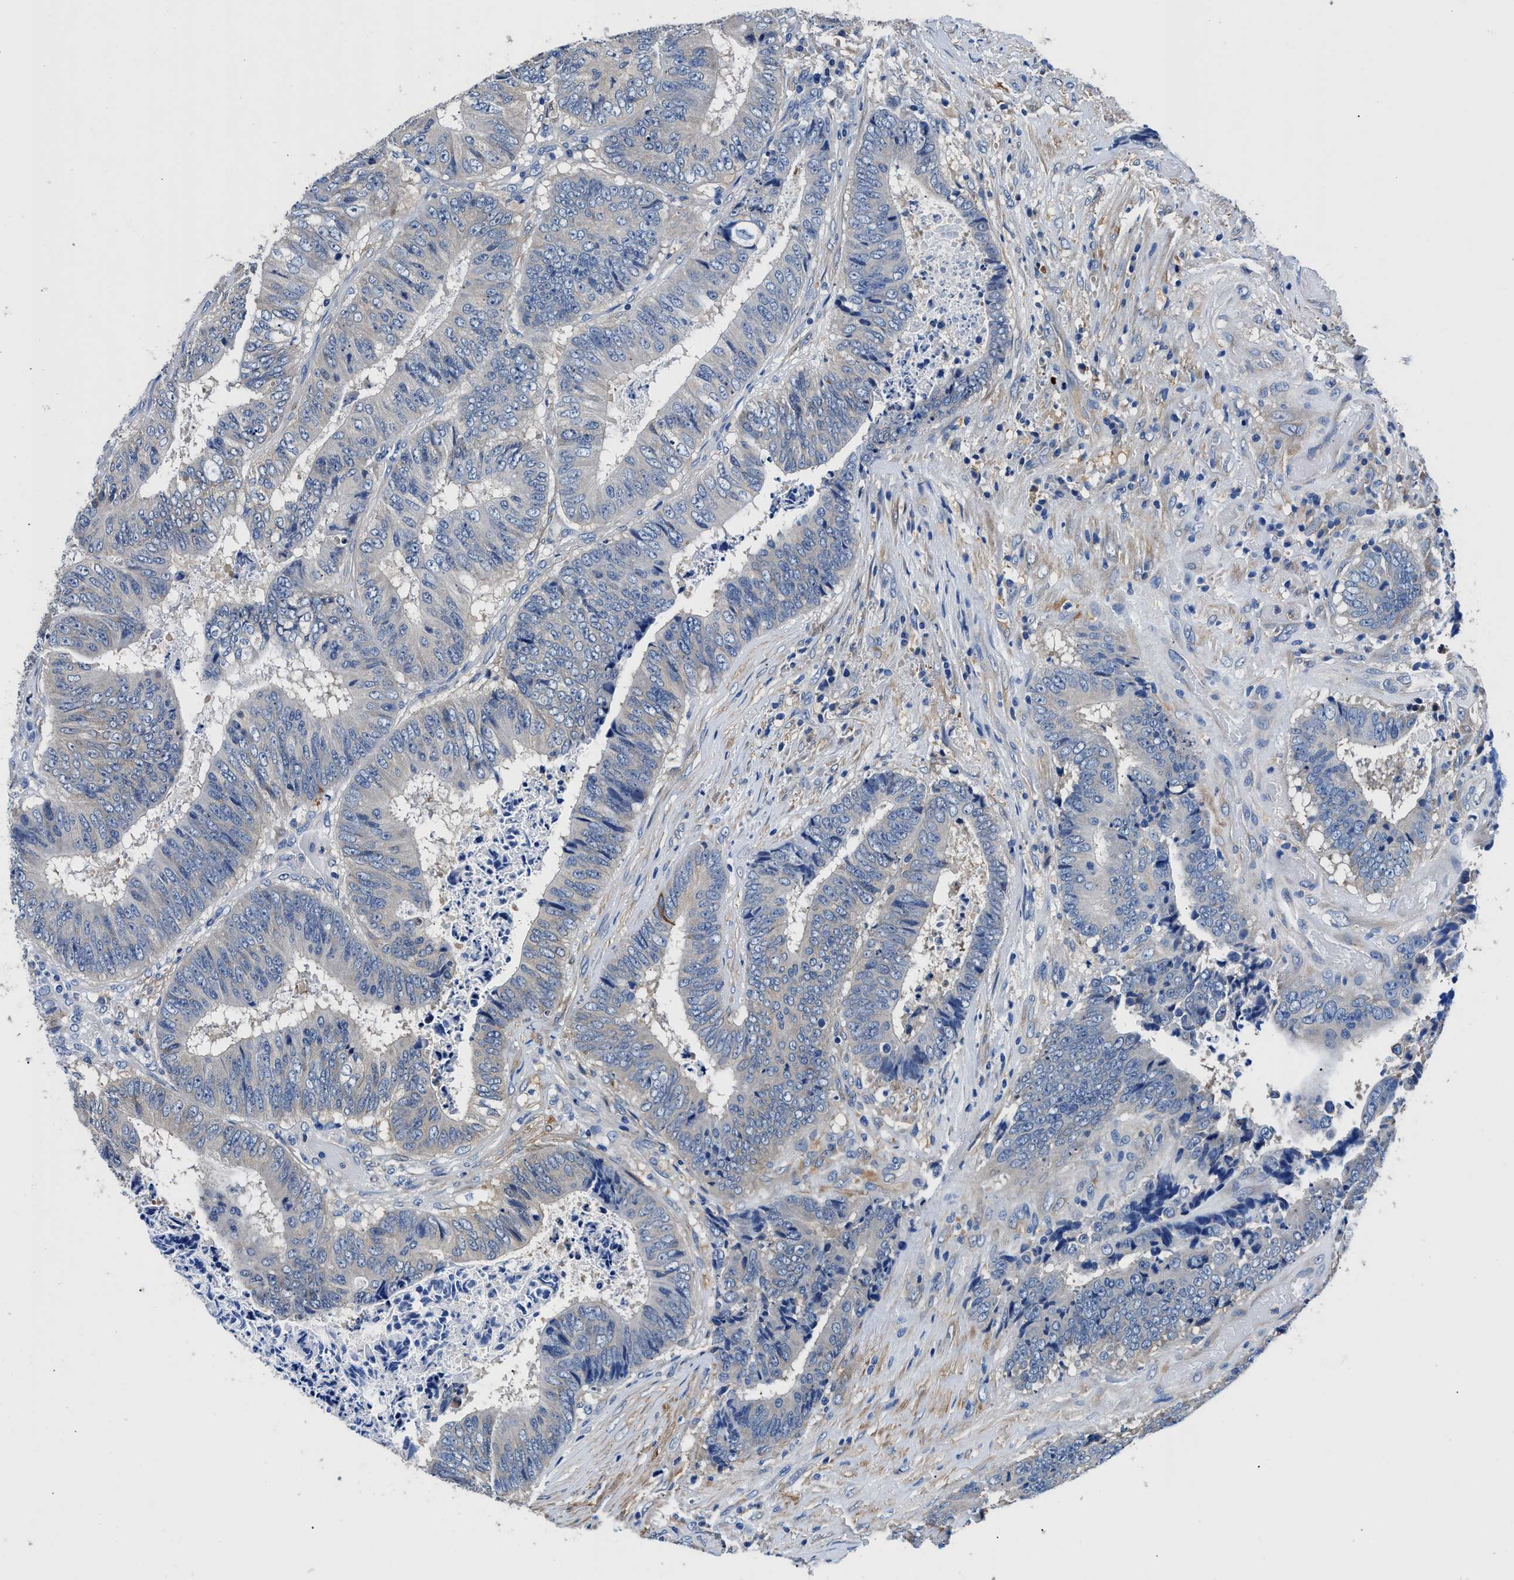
{"staining": {"intensity": "negative", "quantity": "none", "location": "none"}, "tissue": "colorectal cancer", "cell_type": "Tumor cells", "image_type": "cancer", "snomed": [{"axis": "morphology", "description": "Adenocarcinoma, NOS"}, {"axis": "topography", "description": "Rectum"}], "caption": "Immunohistochemistry histopathology image of adenocarcinoma (colorectal) stained for a protein (brown), which shows no positivity in tumor cells.", "gene": "NEU1", "patient": {"sex": "male", "age": 72}}